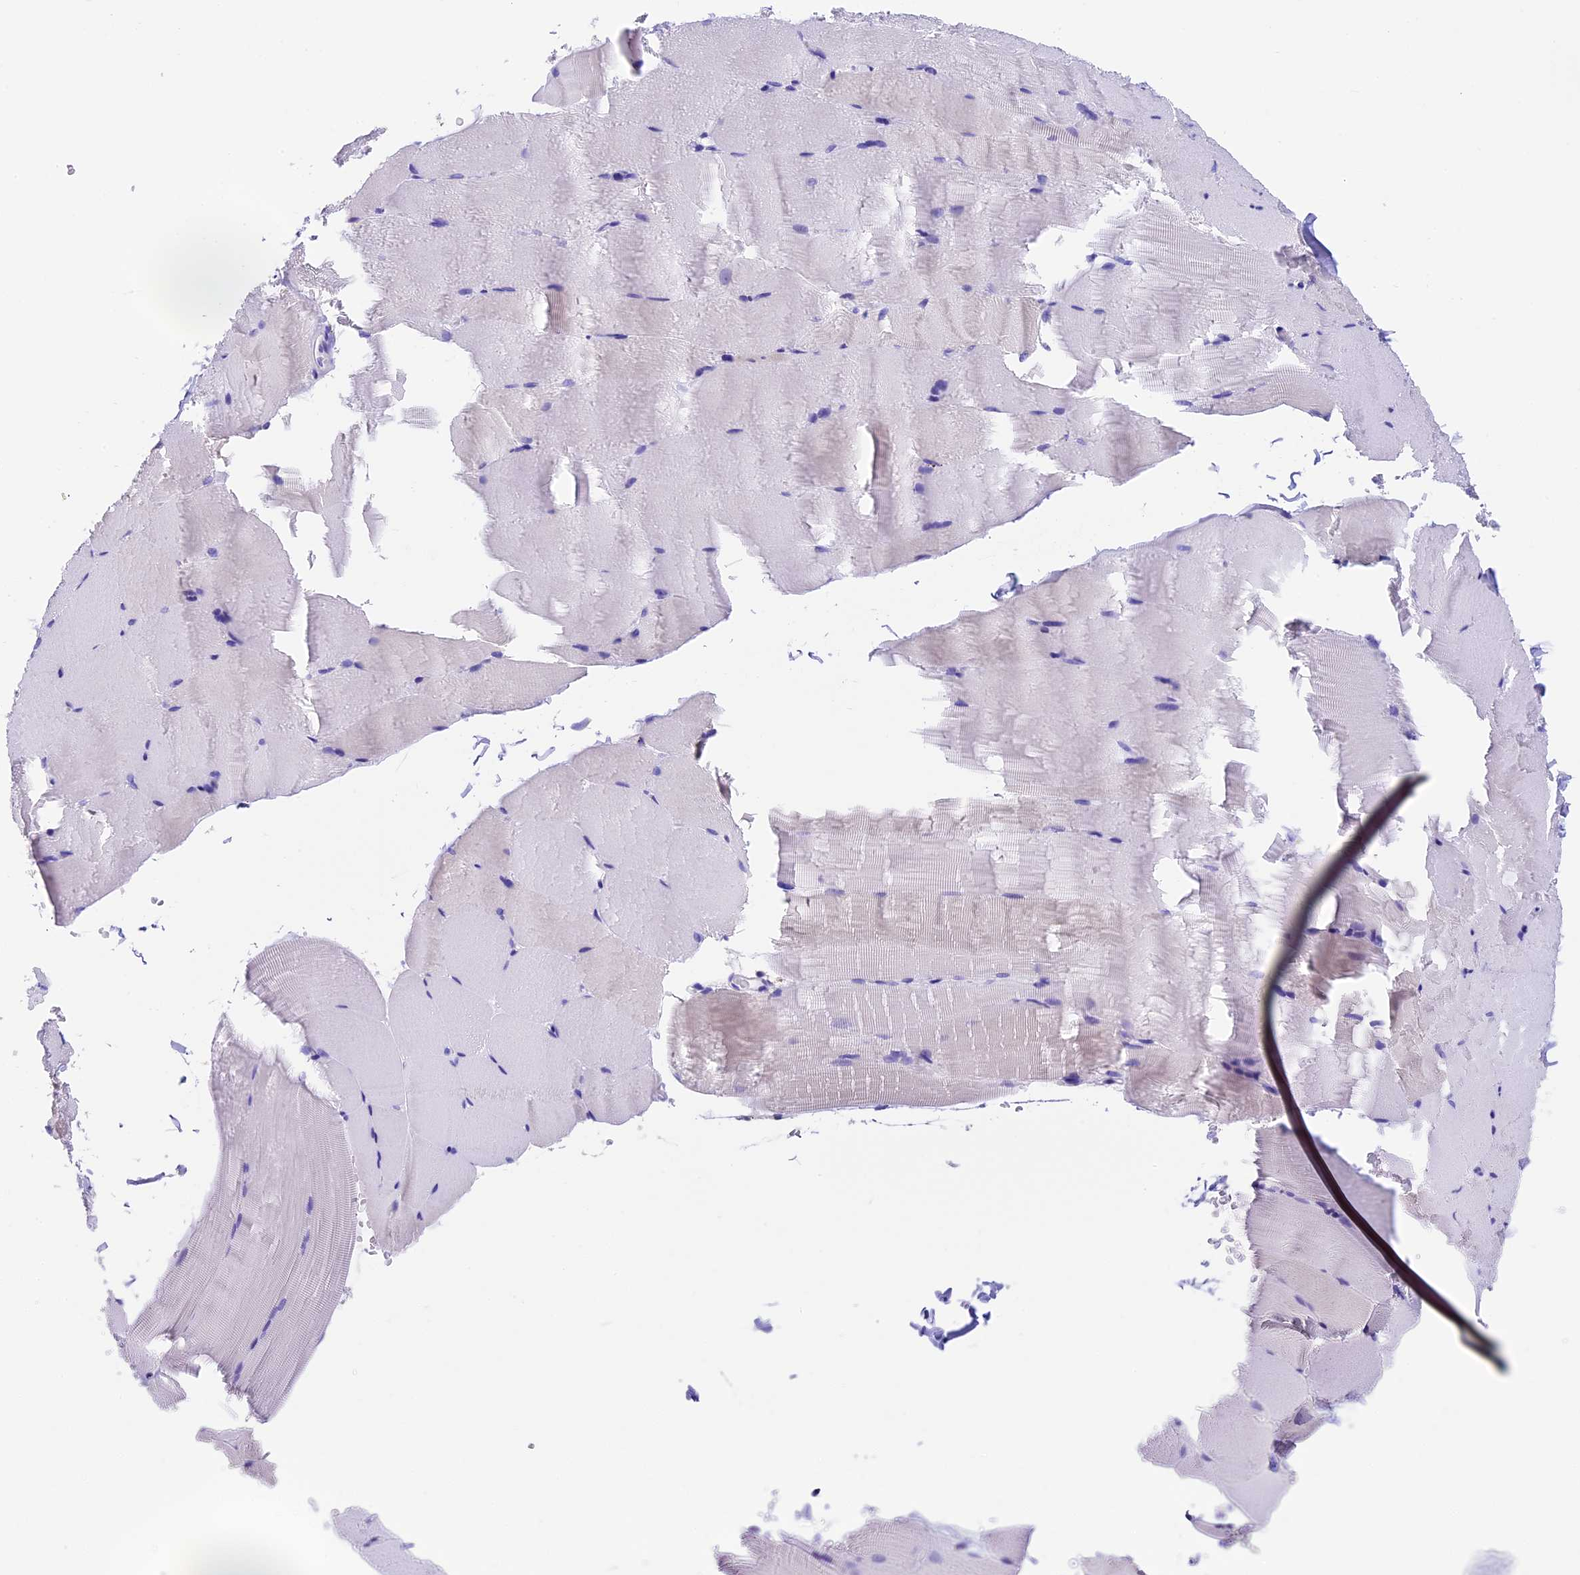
{"staining": {"intensity": "negative", "quantity": "none", "location": "none"}, "tissue": "skeletal muscle", "cell_type": "Myocytes", "image_type": "normal", "snomed": [{"axis": "morphology", "description": "Normal tissue, NOS"}, {"axis": "topography", "description": "Skeletal muscle"}, {"axis": "topography", "description": "Parathyroid gland"}], "caption": "Image shows no significant protein expression in myocytes of normal skeletal muscle.", "gene": "SLC8B1", "patient": {"sex": "female", "age": 37}}